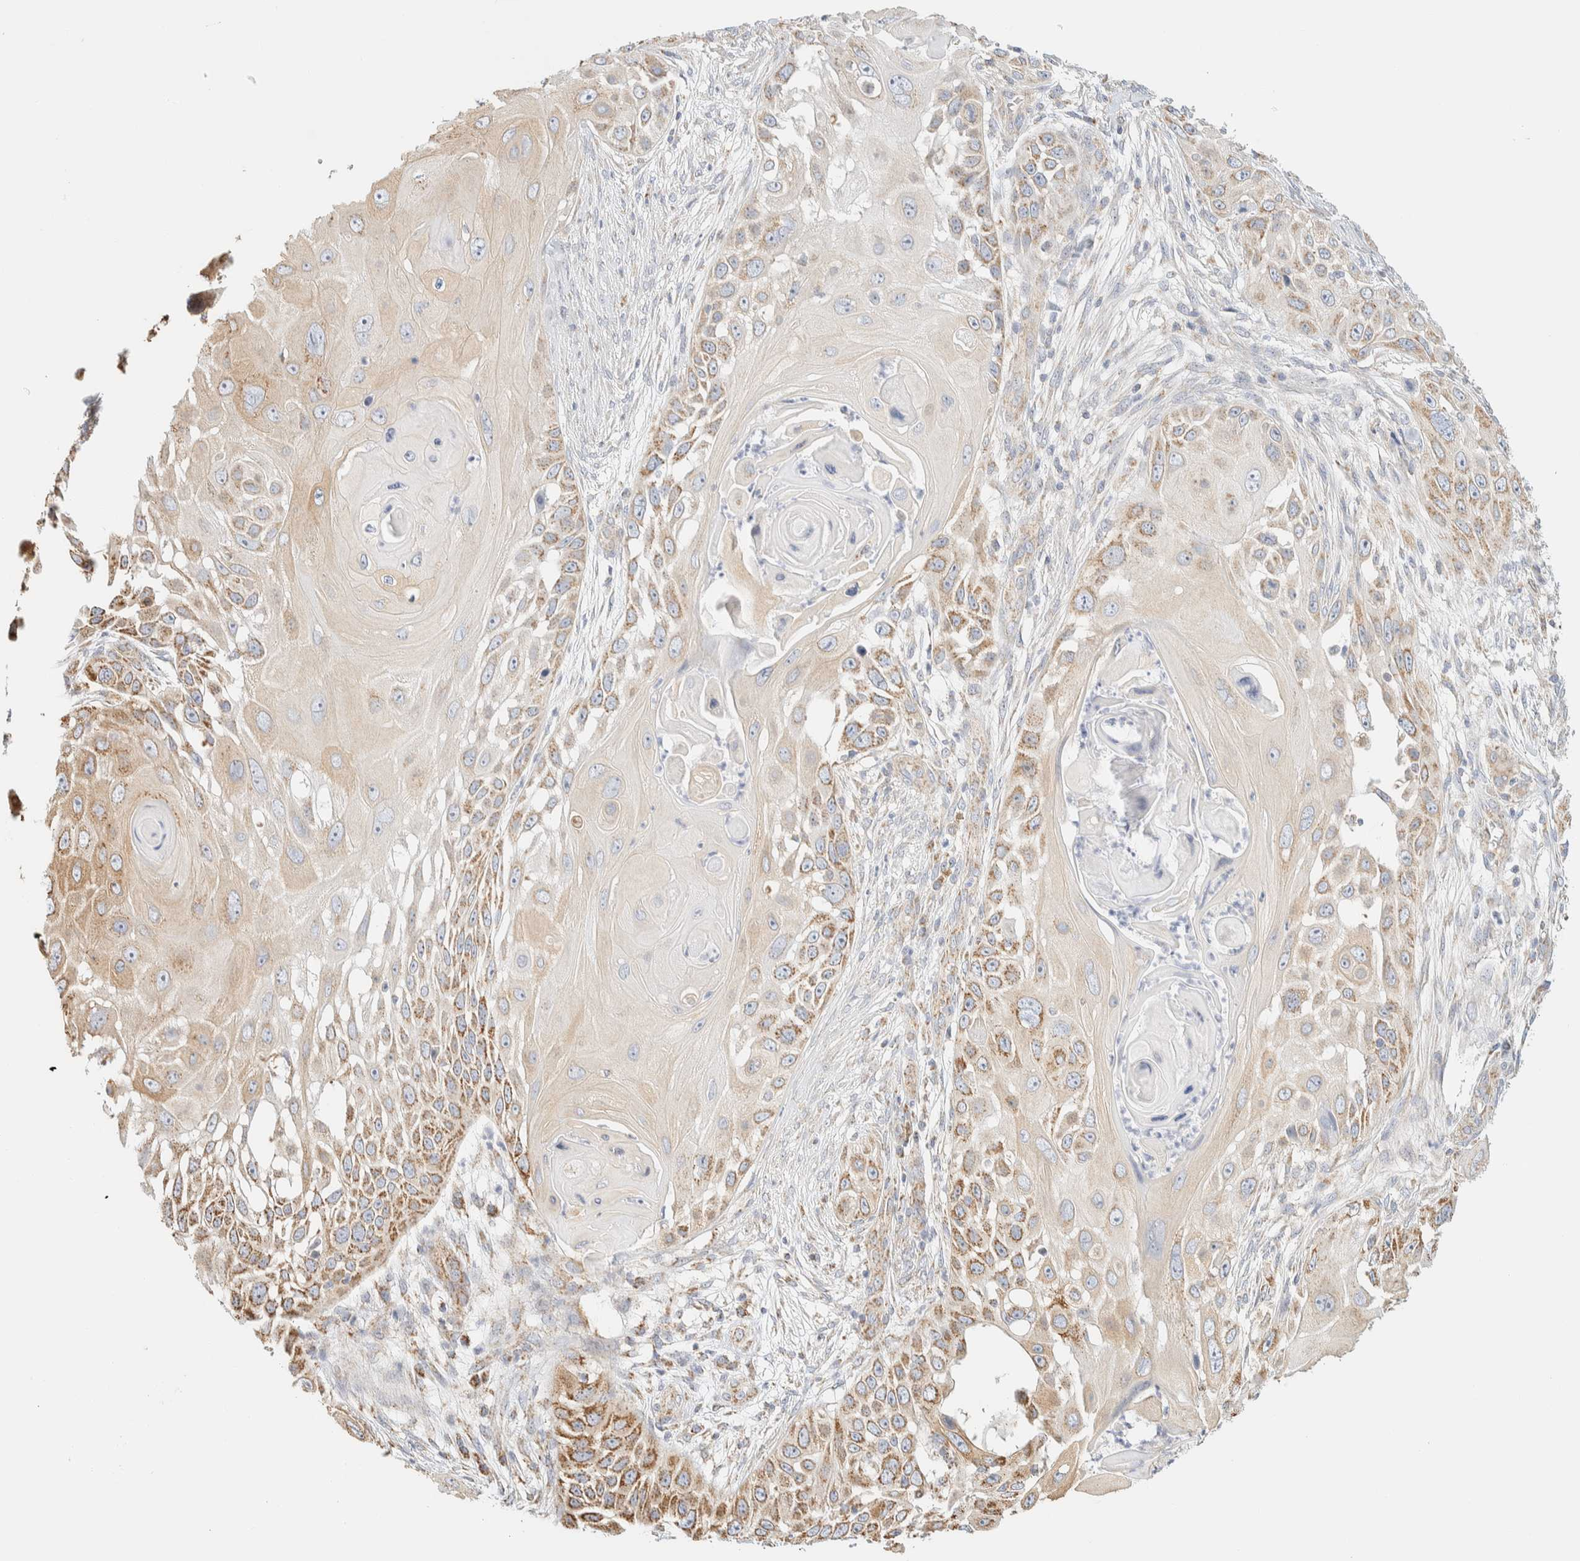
{"staining": {"intensity": "moderate", "quantity": "25%-75%", "location": "cytoplasmic/membranous"}, "tissue": "skin cancer", "cell_type": "Tumor cells", "image_type": "cancer", "snomed": [{"axis": "morphology", "description": "Squamous cell carcinoma, NOS"}, {"axis": "topography", "description": "Skin"}], "caption": "An IHC histopathology image of neoplastic tissue is shown. Protein staining in brown shows moderate cytoplasmic/membranous positivity in skin squamous cell carcinoma within tumor cells.", "gene": "APBB2", "patient": {"sex": "female", "age": 44}}